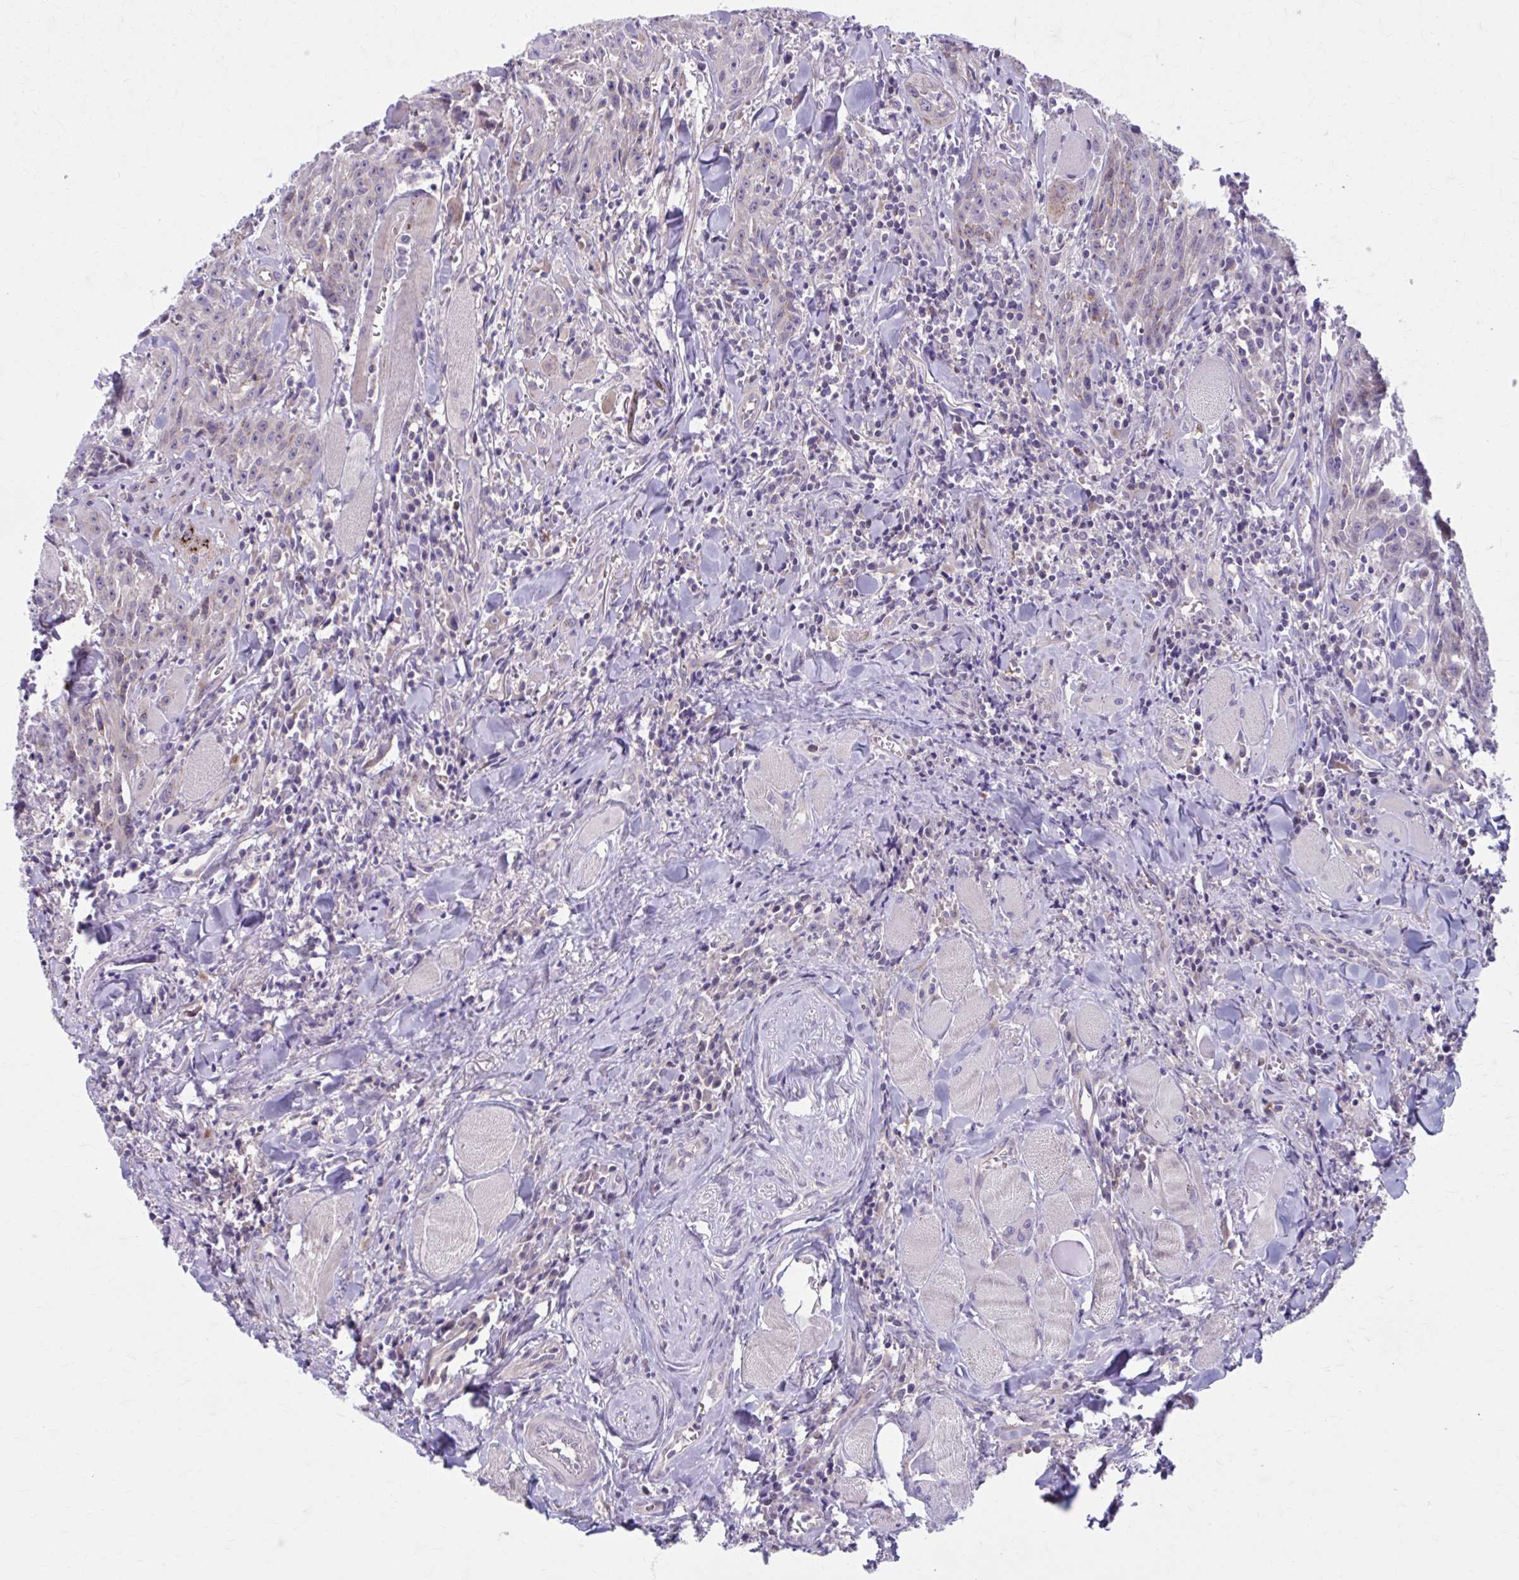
{"staining": {"intensity": "weak", "quantity": "<25%", "location": "cytoplasmic/membranous"}, "tissue": "head and neck cancer", "cell_type": "Tumor cells", "image_type": "cancer", "snomed": [{"axis": "morphology", "description": "Normal tissue, NOS"}, {"axis": "morphology", "description": "Squamous cell carcinoma, NOS"}, {"axis": "topography", "description": "Oral tissue"}, {"axis": "topography", "description": "Head-Neck"}], "caption": "The immunohistochemistry photomicrograph has no significant positivity in tumor cells of squamous cell carcinoma (head and neck) tissue. Nuclei are stained in blue.", "gene": "CHST3", "patient": {"sex": "female", "age": 70}}